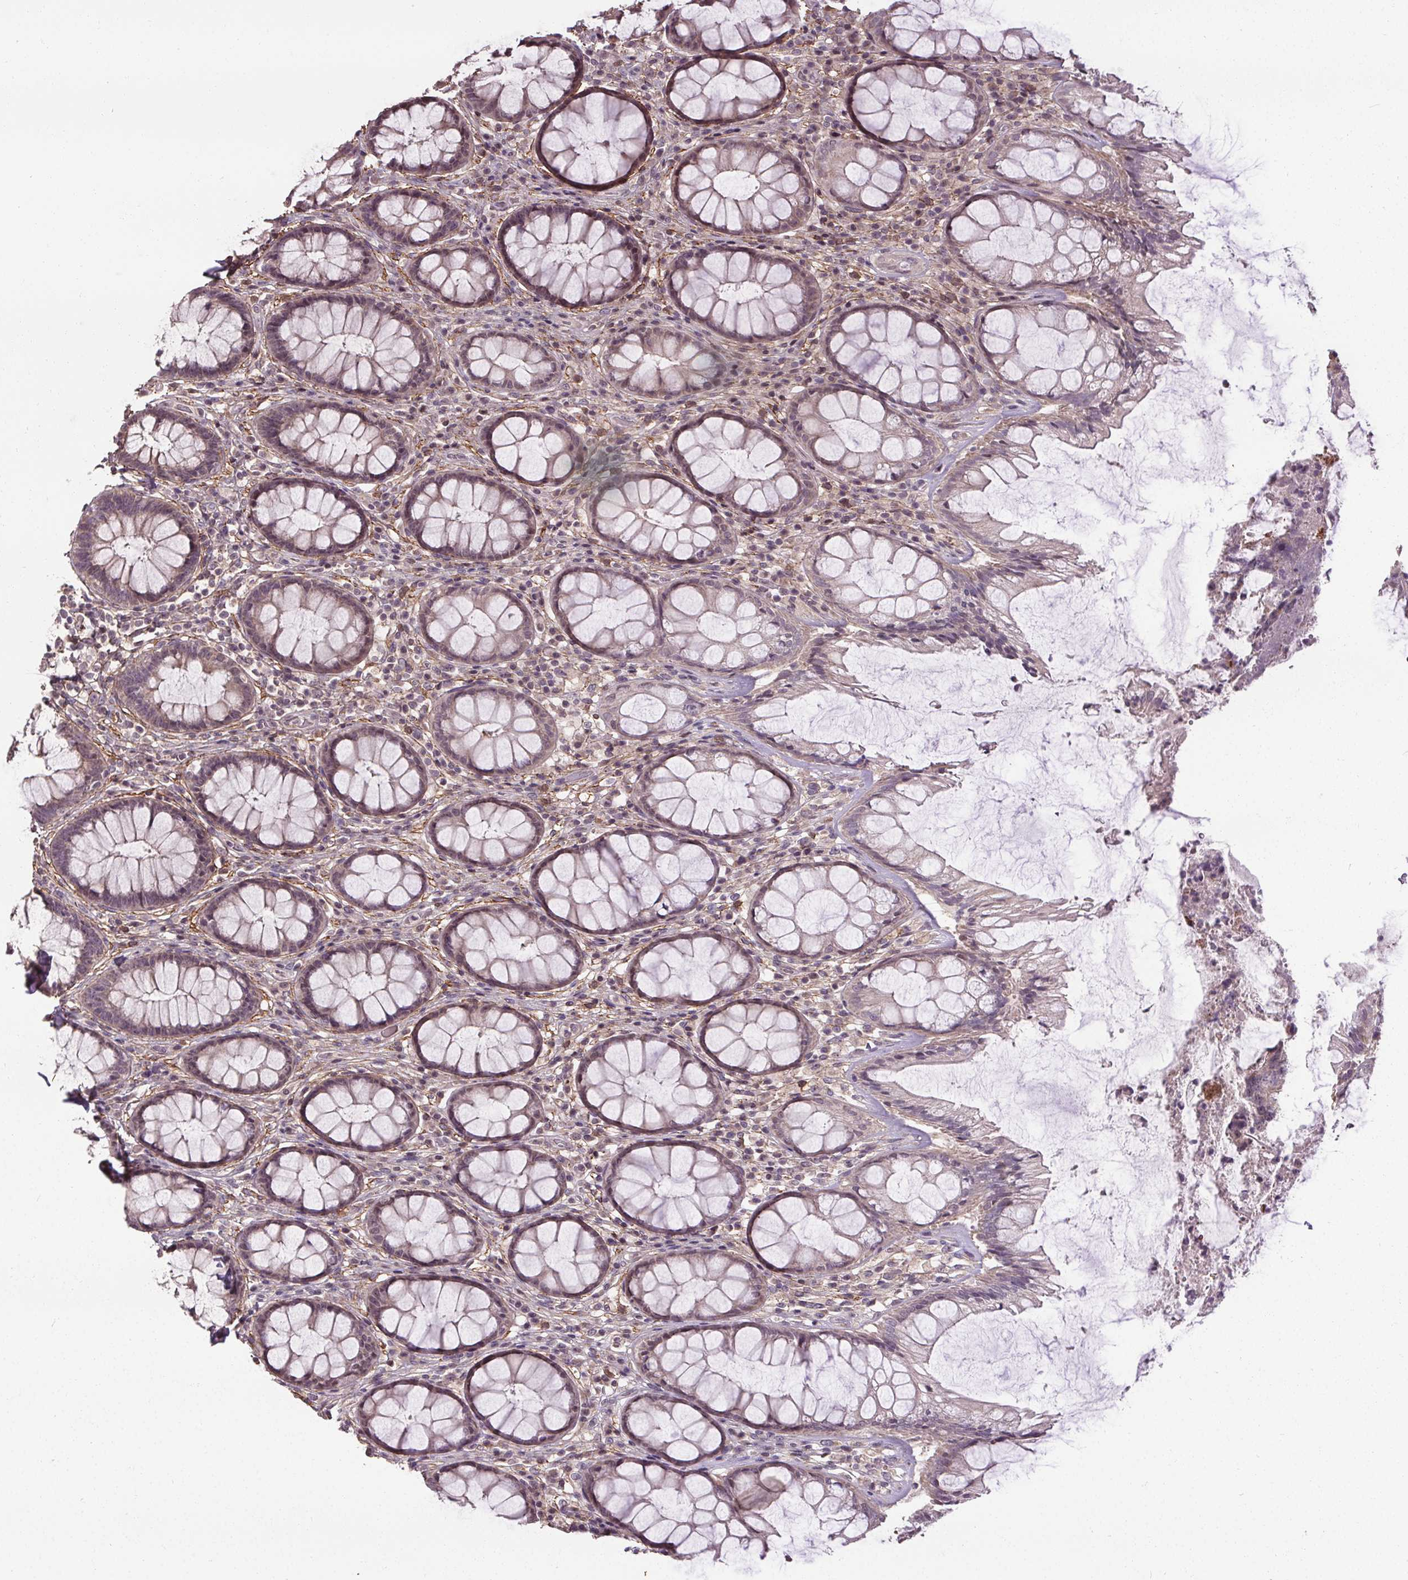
{"staining": {"intensity": "weak", "quantity": "<25%", "location": "nuclear"}, "tissue": "rectum", "cell_type": "Glandular cells", "image_type": "normal", "snomed": [{"axis": "morphology", "description": "Normal tissue, NOS"}, {"axis": "topography", "description": "Rectum"}], "caption": "This is an immunohistochemistry (IHC) micrograph of normal rectum. There is no staining in glandular cells.", "gene": "KIAA0232", "patient": {"sex": "male", "age": 72}}